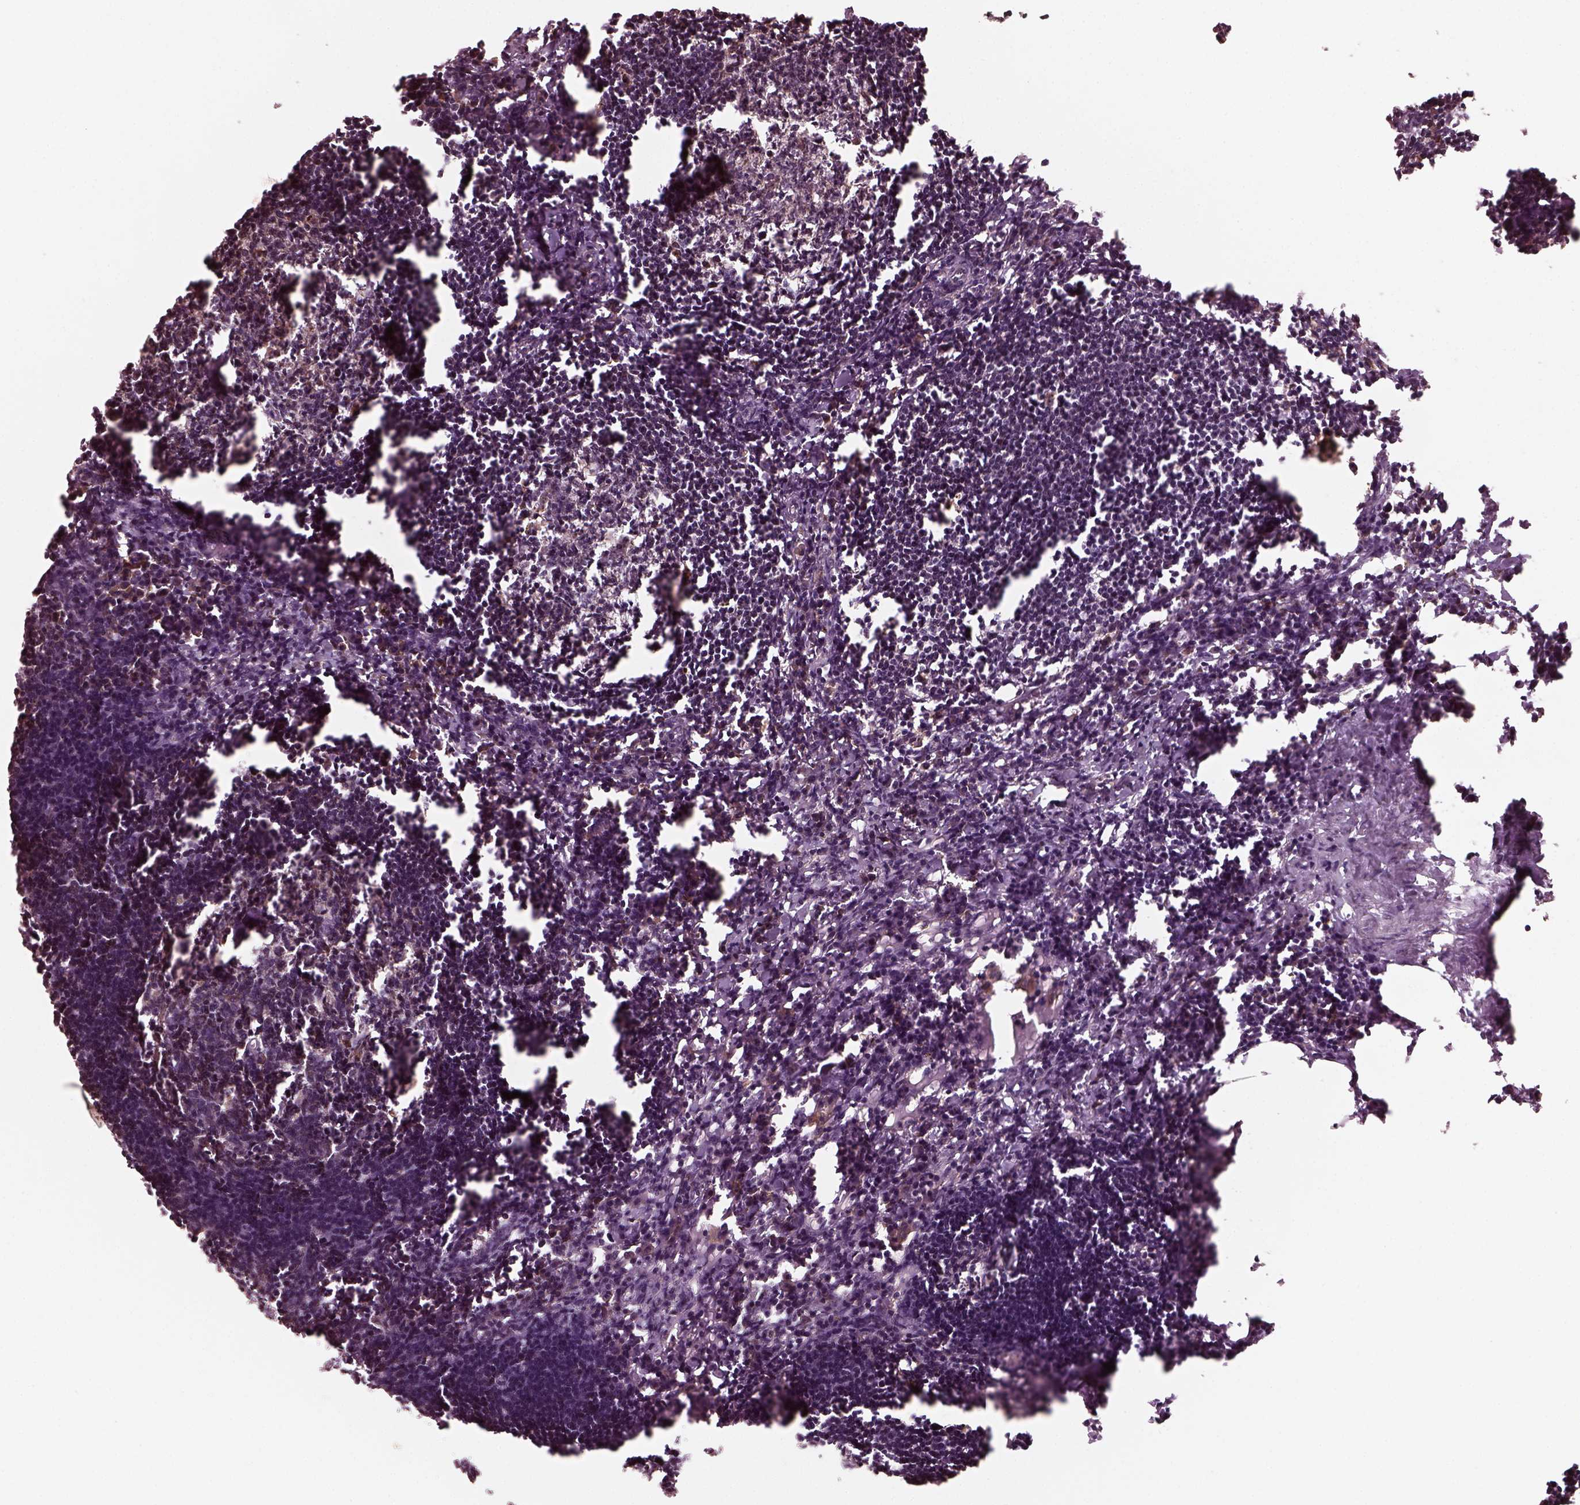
{"staining": {"intensity": "strong", "quantity": "<25%", "location": "cytoplasmic/membranous"}, "tissue": "lymph node", "cell_type": "Non-germinal center cells", "image_type": "normal", "snomed": [{"axis": "morphology", "description": "Normal tissue, NOS"}, {"axis": "topography", "description": "Lymph node"}], "caption": "Human lymph node stained with a brown dye shows strong cytoplasmic/membranous positive positivity in approximately <25% of non-germinal center cells.", "gene": "ZNF292", "patient": {"sex": "male", "age": 55}}